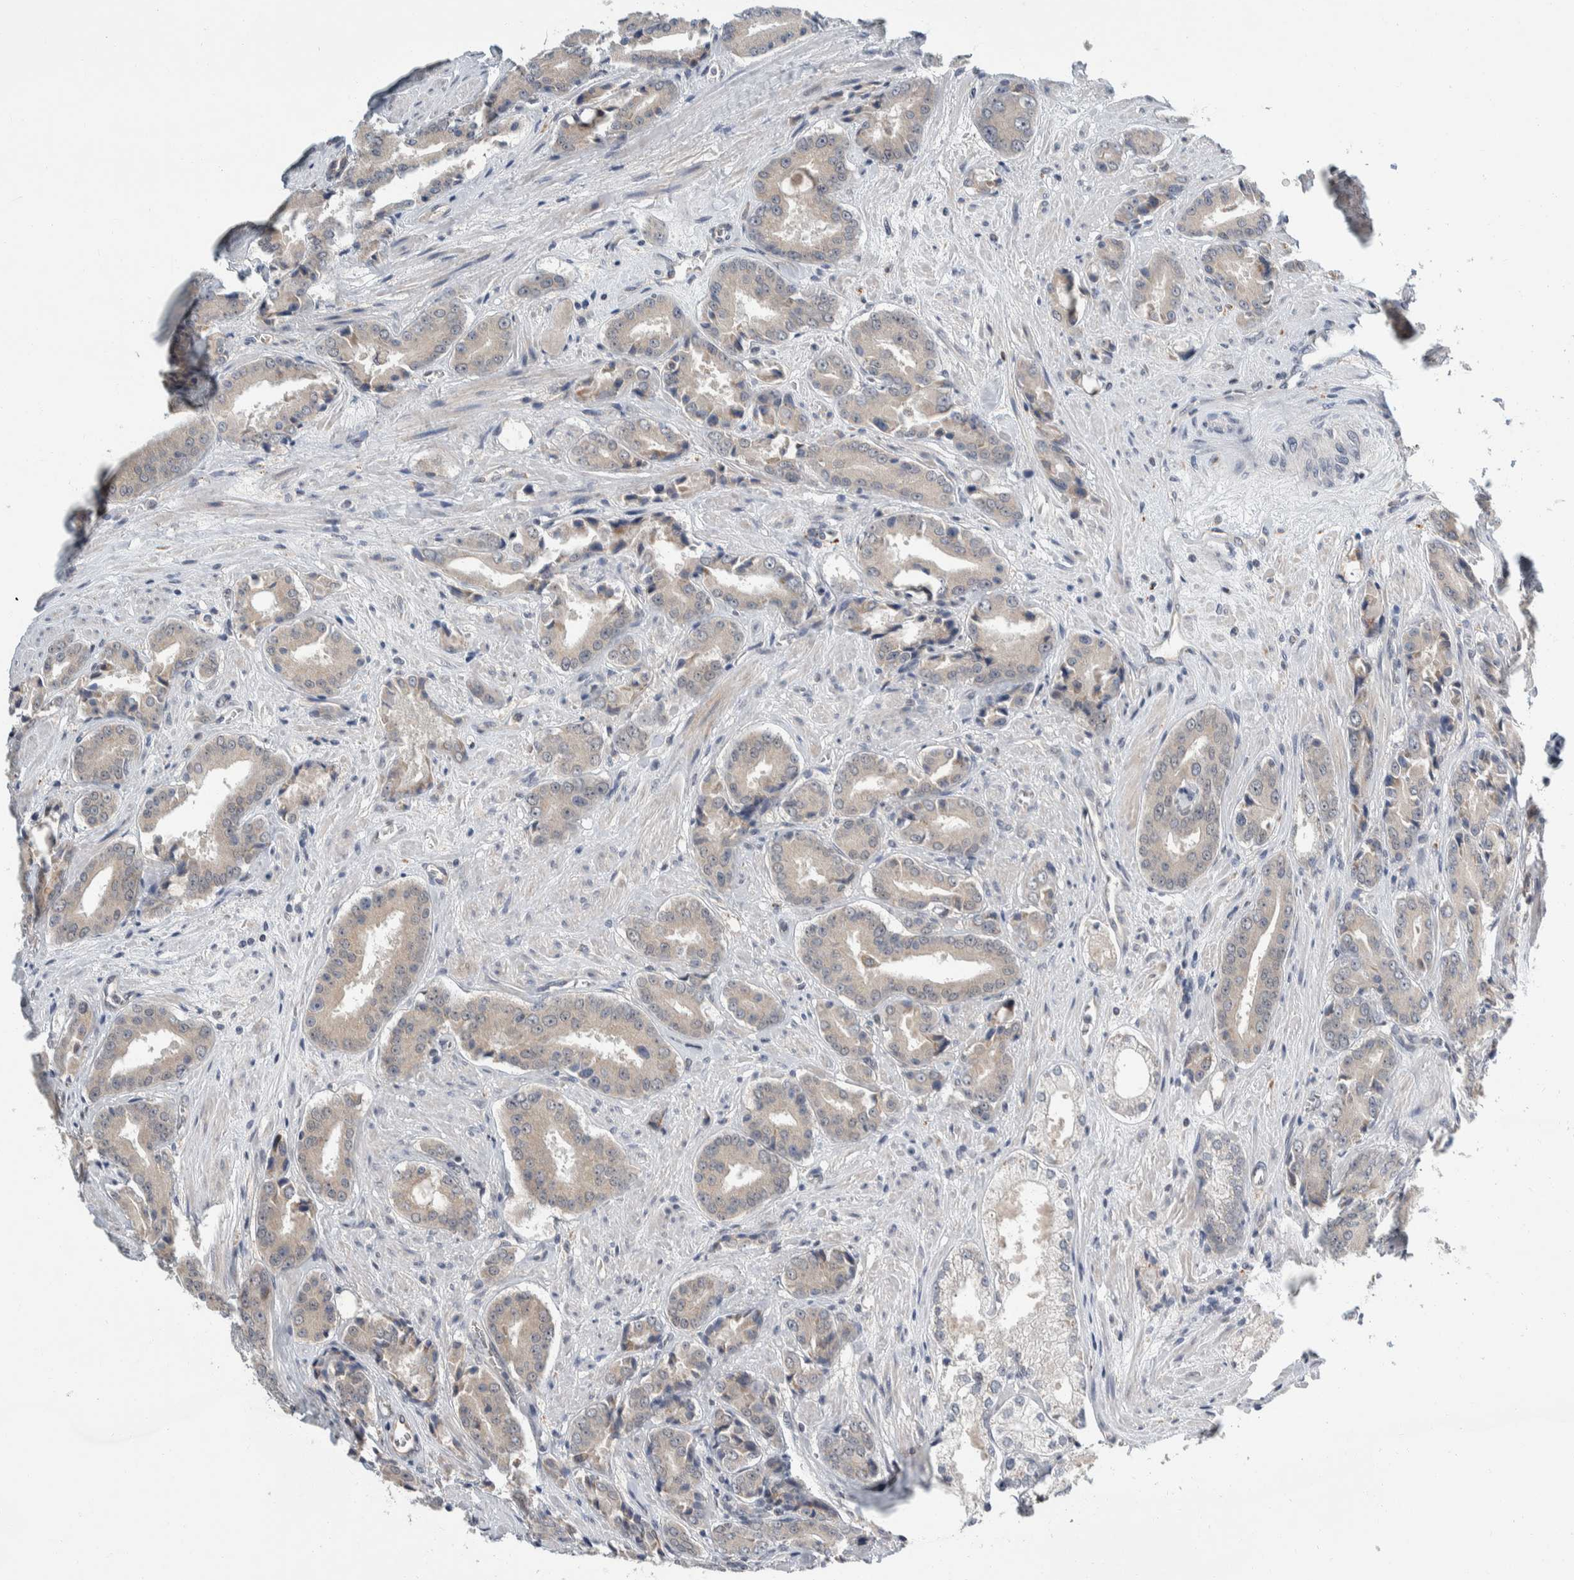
{"staining": {"intensity": "weak", "quantity": "<25%", "location": "cytoplasmic/membranous"}, "tissue": "prostate cancer", "cell_type": "Tumor cells", "image_type": "cancer", "snomed": [{"axis": "morphology", "description": "Adenocarcinoma, High grade"}, {"axis": "topography", "description": "Prostate"}], "caption": "Immunohistochemistry (IHC) histopathology image of prostate cancer (adenocarcinoma (high-grade)) stained for a protein (brown), which shows no positivity in tumor cells.", "gene": "SHPK", "patient": {"sex": "male", "age": 71}}